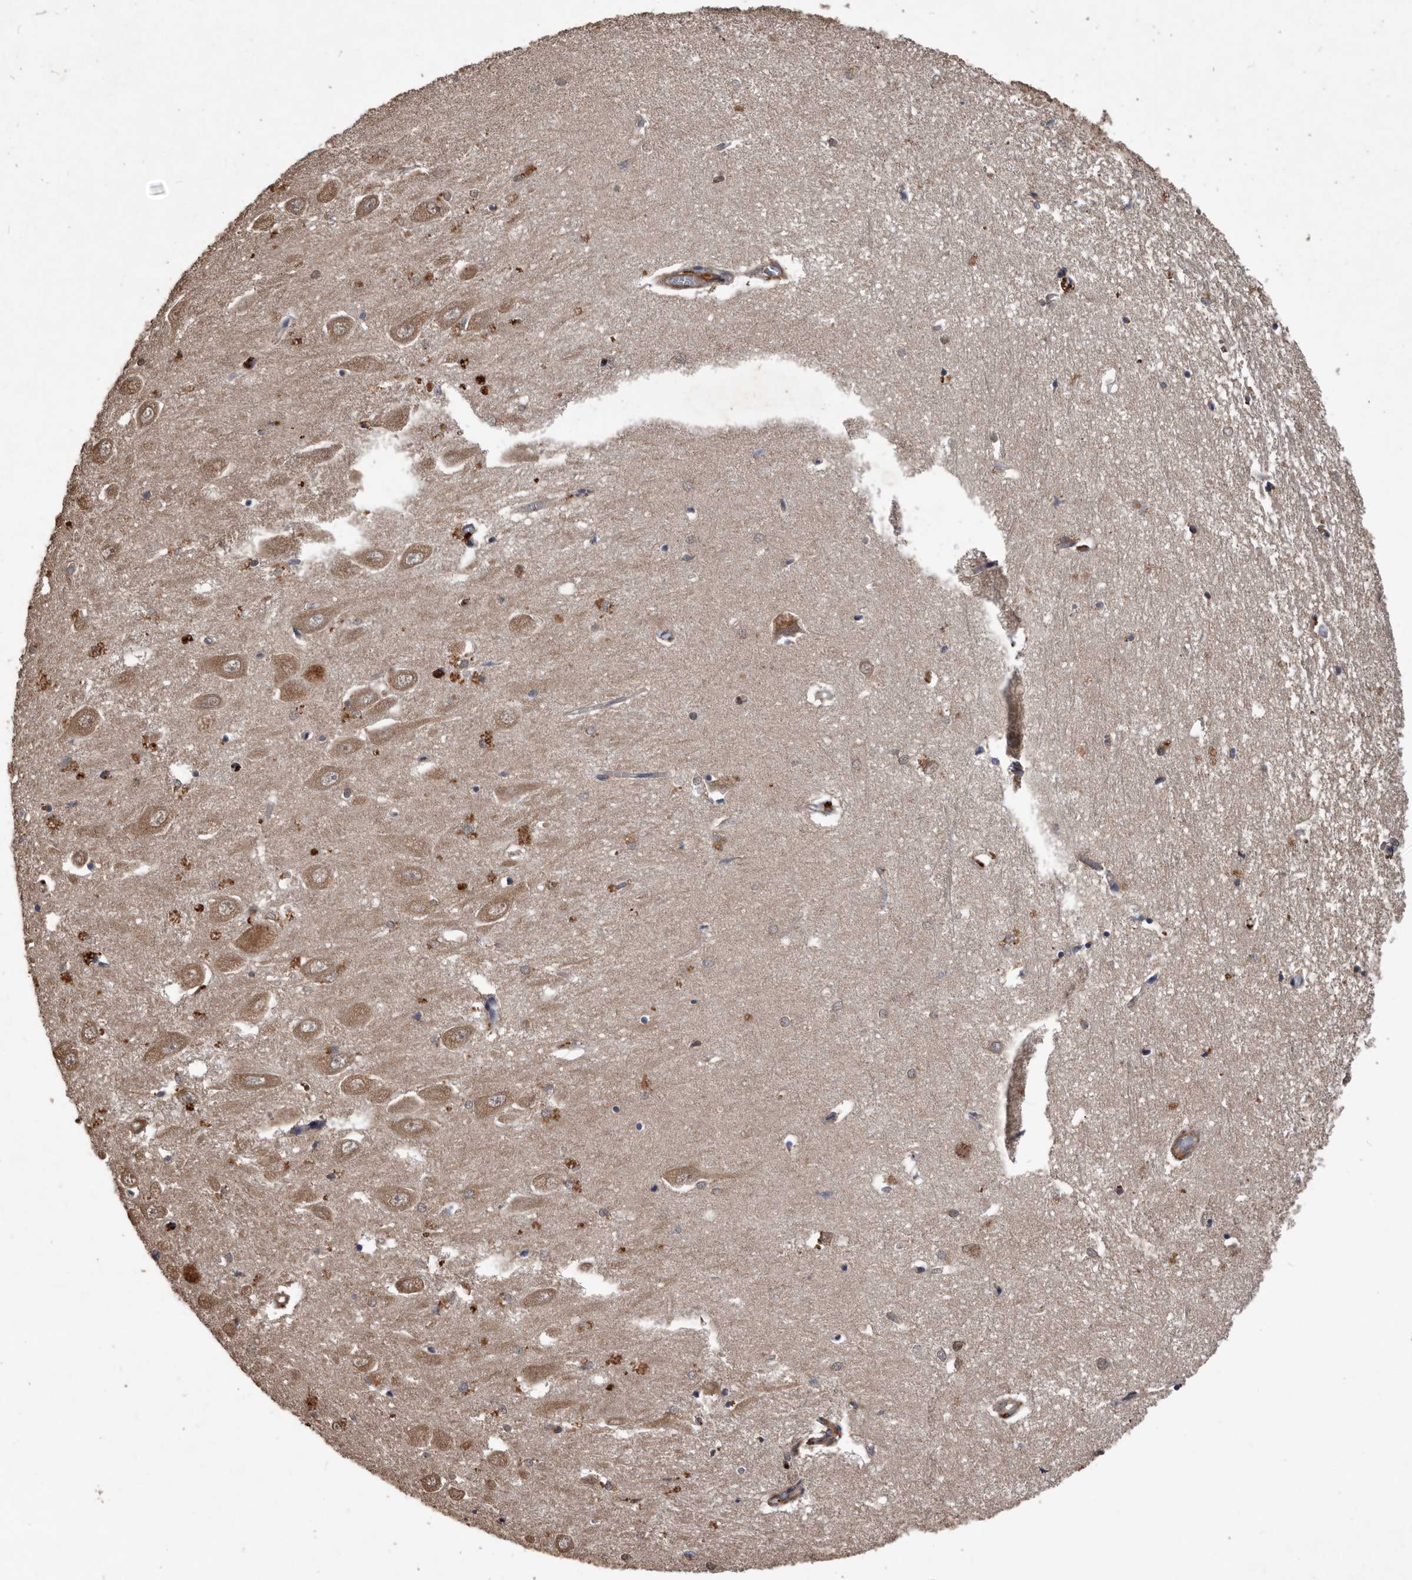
{"staining": {"intensity": "moderate", "quantity": "<25%", "location": "cytoplasmic/membranous"}, "tissue": "hippocampus", "cell_type": "Glial cells", "image_type": "normal", "snomed": [{"axis": "morphology", "description": "Normal tissue, NOS"}, {"axis": "topography", "description": "Hippocampus"}], "caption": "Hippocampus stained with DAB (3,3'-diaminobenzidine) immunohistochemistry (IHC) demonstrates low levels of moderate cytoplasmic/membranous expression in approximately <25% of glial cells. The protein is shown in brown color, while the nuclei are stained blue.", "gene": "NRBP1", "patient": {"sex": "female", "age": 64}}